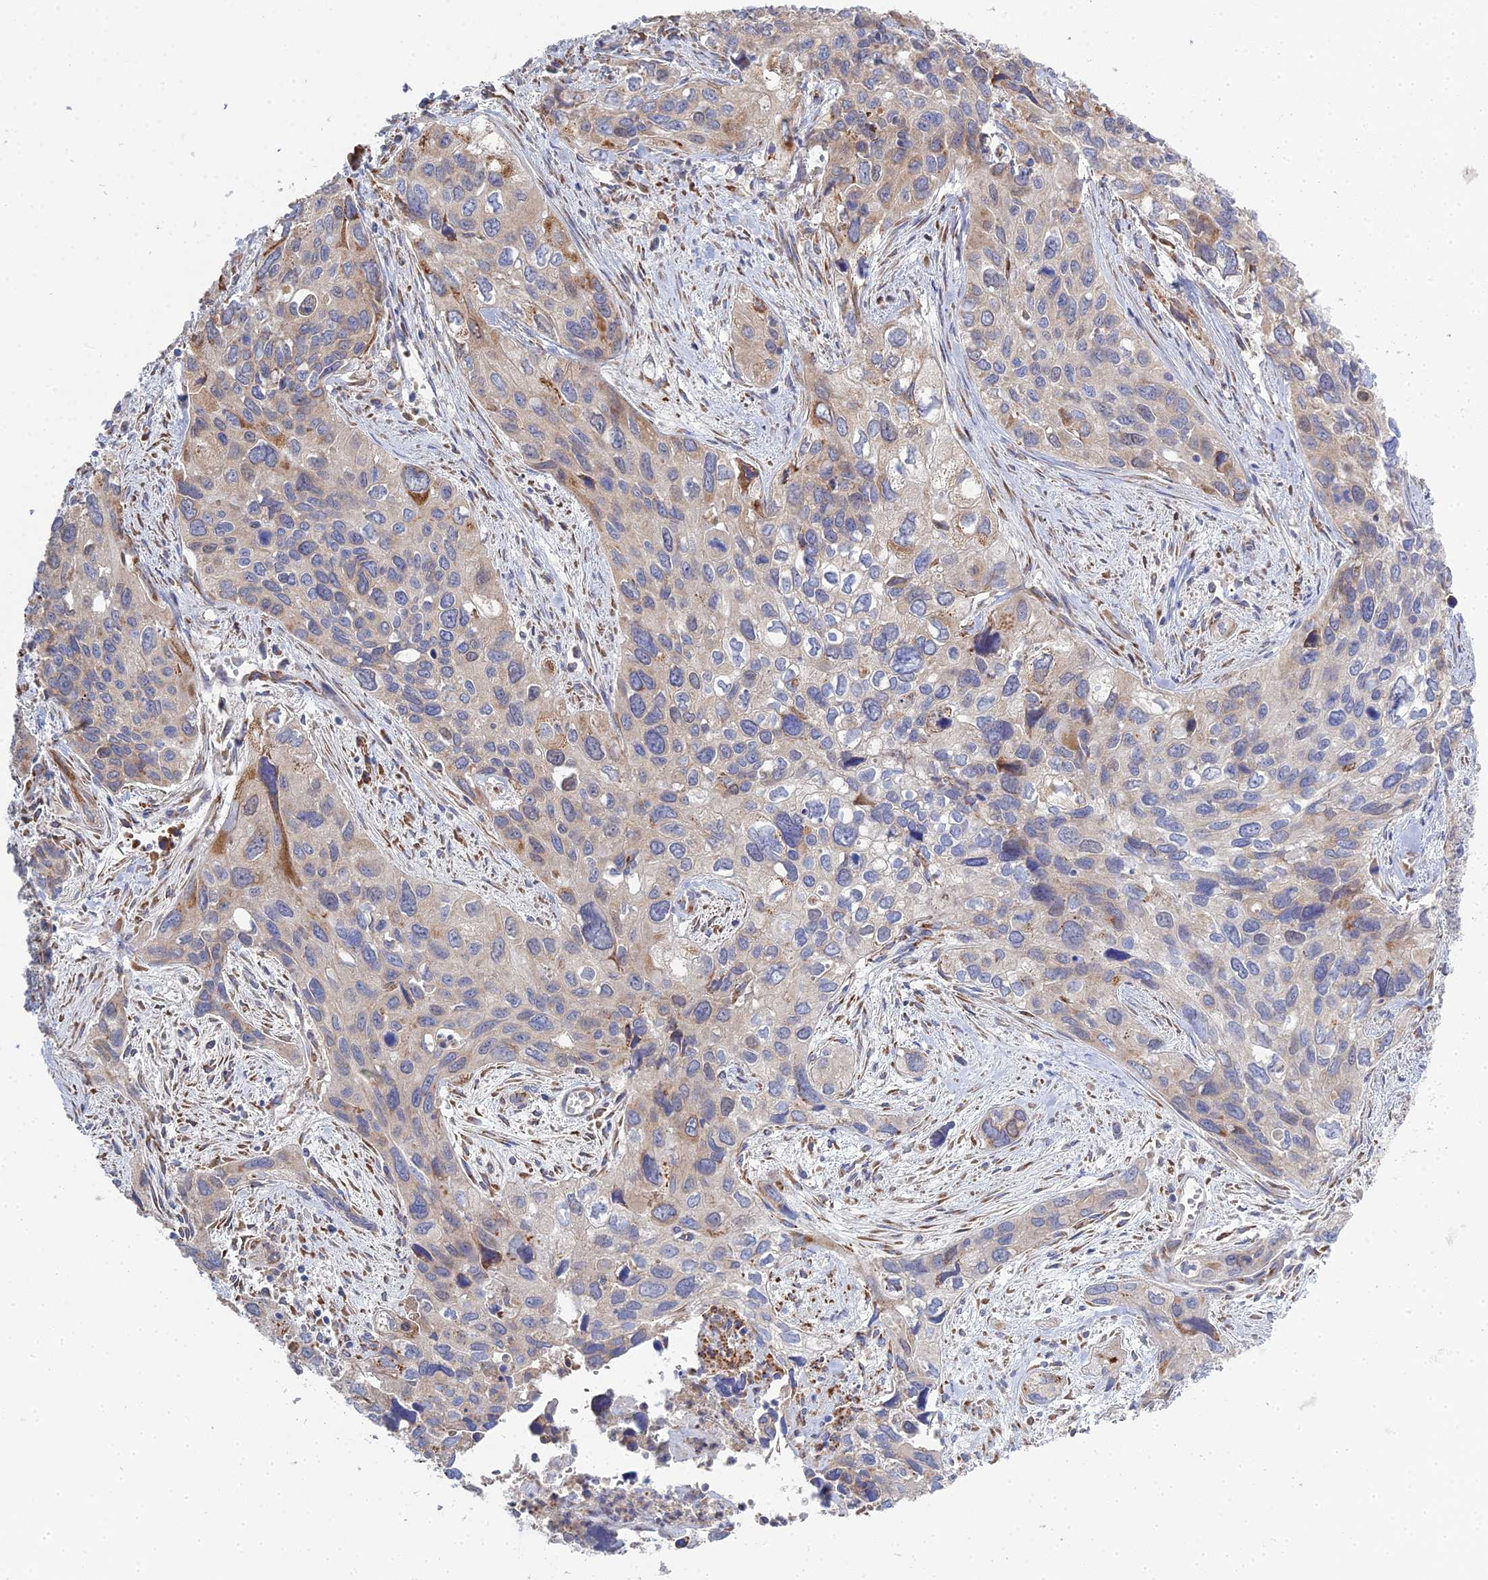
{"staining": {"intensity": "moderate", "quantity": "<25%", "location": "cytoplasmic/membranous"}, "tissue": "cervical cancer", "cell_type": "Tumor cells", "image_type": "cancer", "snomed": [{"axis": "morphology", "description": "Squamous cell carcinoma, NOS"}, {"axis": "topography", "description": "Cervix"}], "caption": "Brown immunohistochemical staining in squamous cell carcinoma (cervical) reveals moderate cytoplasmic/membranous positivity in about <25% of tumor cells. Immunohistochemistry stains the protein in brown and the nuclei are stained blue.", "gene": "TRAPPC6A", "patient": {"sex": "female", "age": 55}}